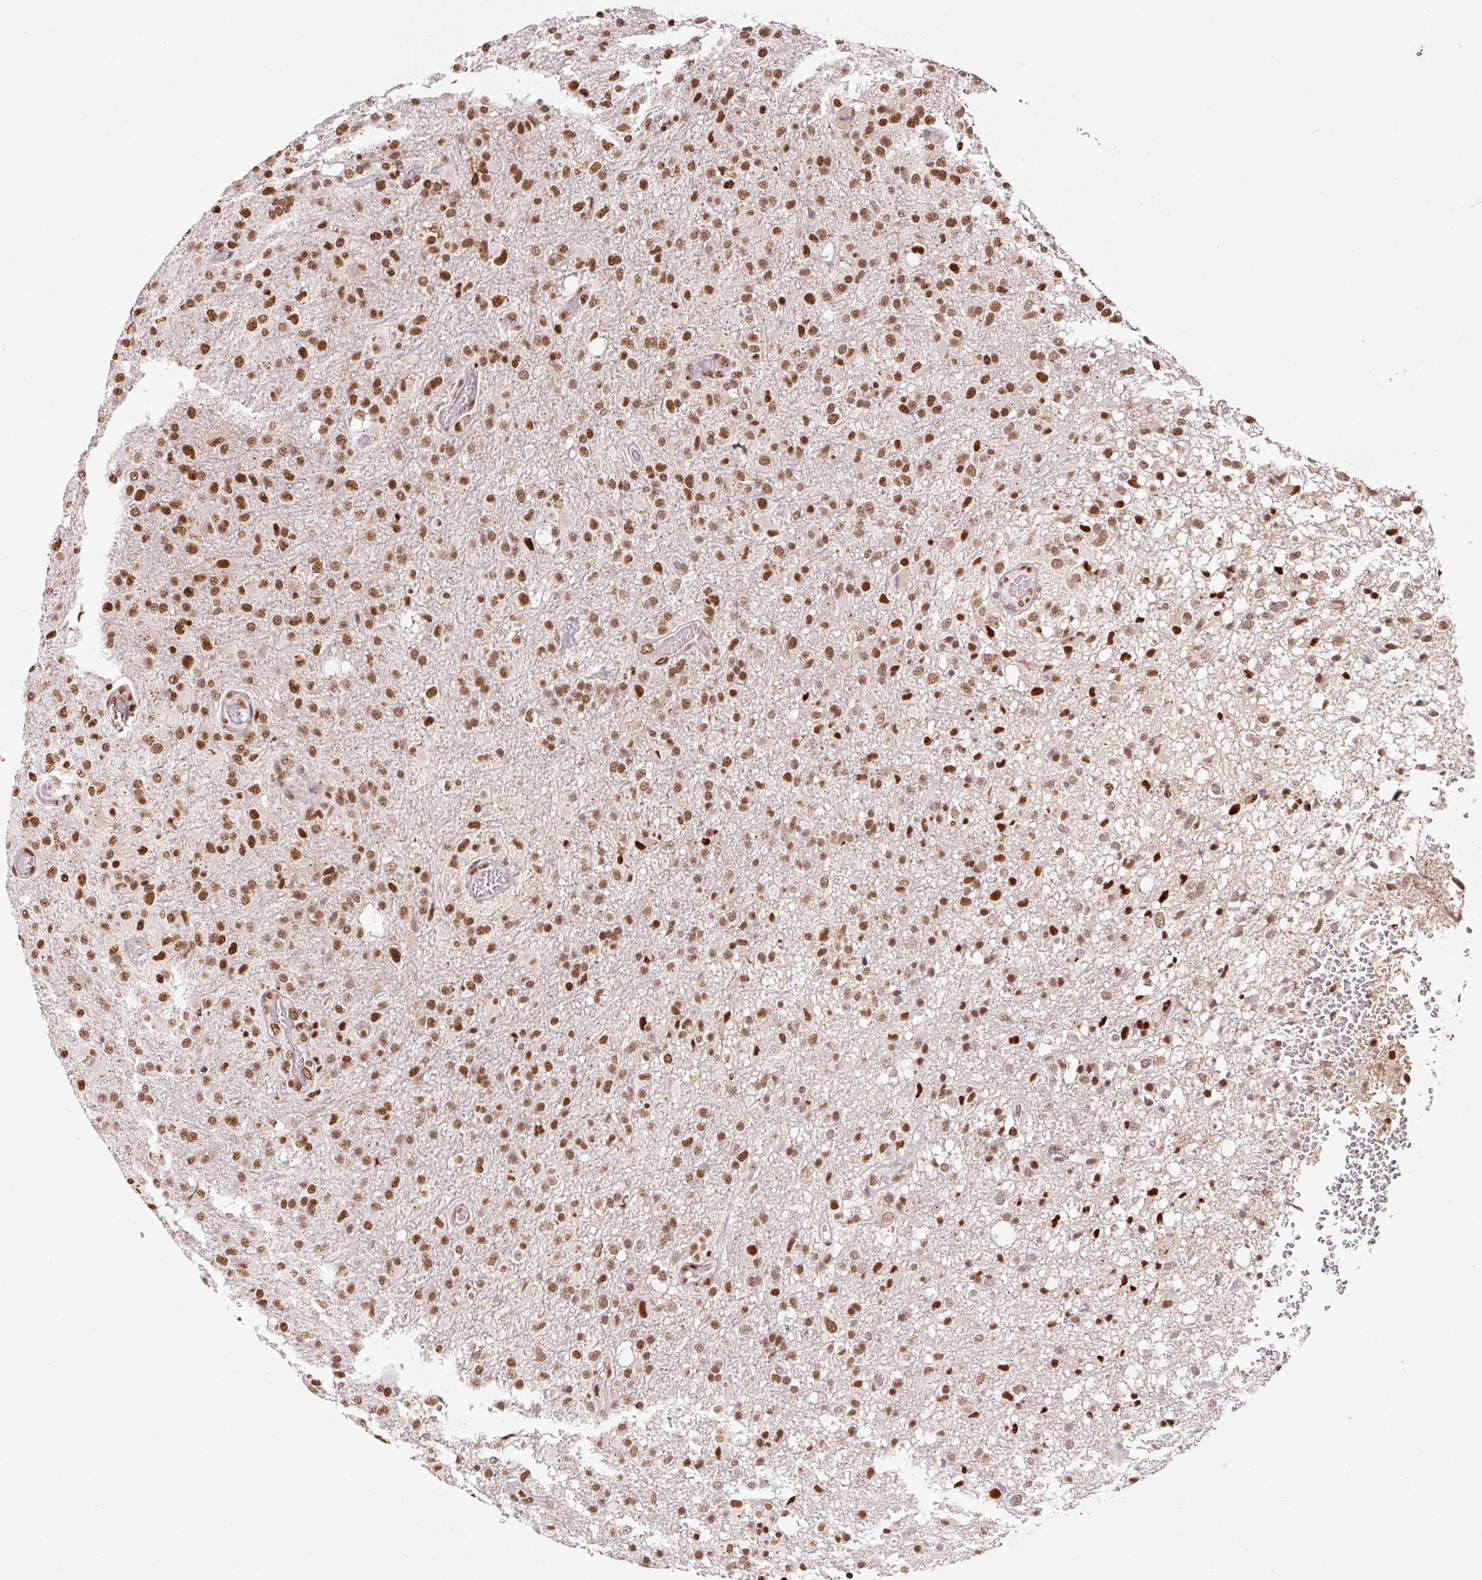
{"staining": {"intensity": "strong", "quantity": ">75%", "location": "nuclear"}, "tissue": "glioma", "cell_type": "Tumor cells", "image_type": "cancer", "snomed": [{"axis": "morphology", "description": "Glioma, malignant, High grade"}, {"axis": "topography", "description": "Brain"}], "caption": "Strong nuclear expression for a protein is seen in approximately >75% of tumor cells of glioma using IHC.", "gene": "GPR139", "patient": {"sex": "female", "age": 74}}